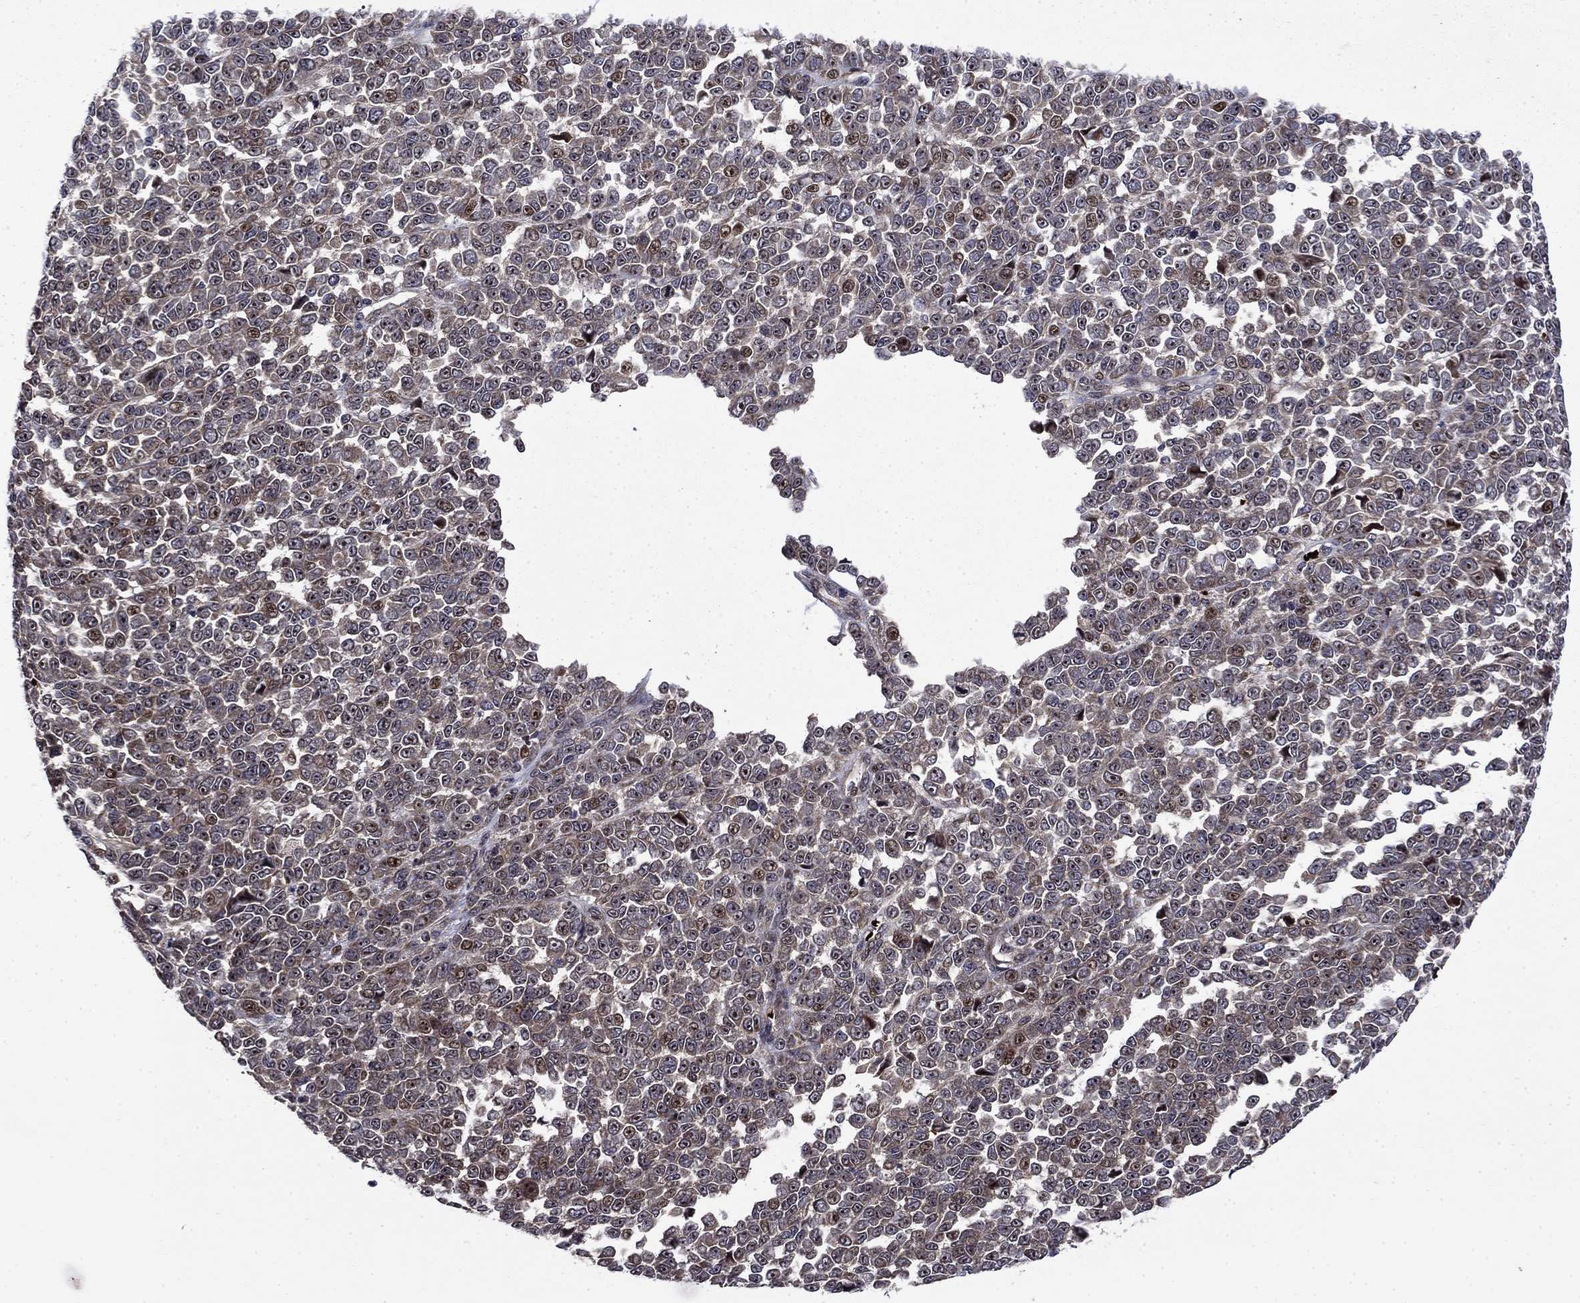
{"staining": {"intensity": "moderate", "quantity": "<25%", "location": "nuclear"}, "tissue": "melanoma", "cell_type": "Tumor cells", "image_type": "cancer", "snomed": [{"axis": "morphology", "description": "Malignant melanoma, NOS"}, {"axis": "topography", "description": "Skin"}], "caption": "An IHC micrograph of tumor tissue is shown. Protein staining in brown labels moderate nuclear positivity in malignant melanoma within tumor cells. Immunohistochemistry stains the protein of interest in brown and the nuclei are stained blue.", "gene": "AGTPBP1", "patient": {"sex": "female", "age": 95}}